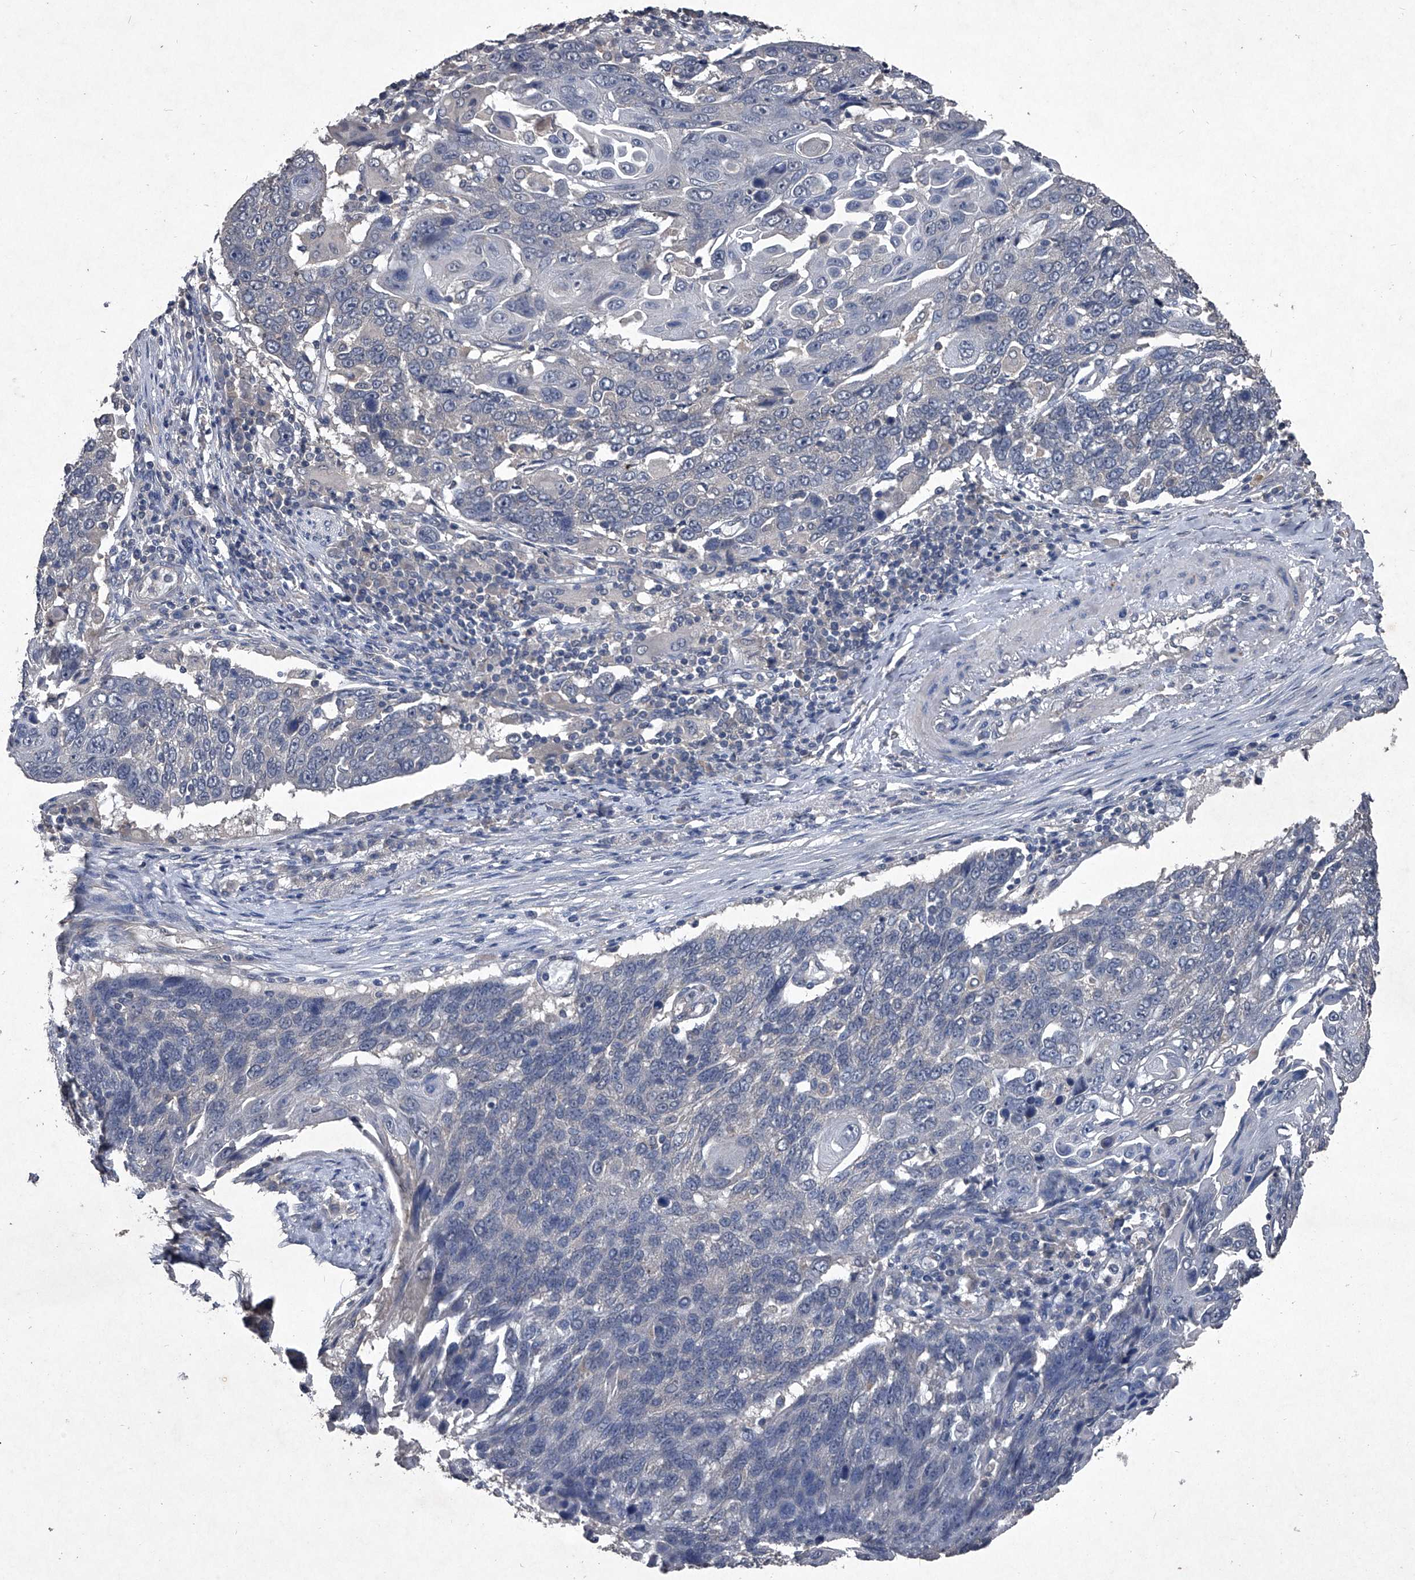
{"staining": {"intensity": "negative", "quantity": "none", "location": "none"}, "tissue": "lung cancer", "cell_type": "Tumor cells", "image_type": "cancer", "snomed": [{"axis": "morphology", "description": "Squamous cell carcinoma, NOS"}, {"axis": "topography", "description": "Lung"}], "caption": "Tumor cells are negative for protein expression in human squamous cell carcinoma (lung).", "gene": "MAPKAP1", "patient": {"sex": "male", "age": 66}}